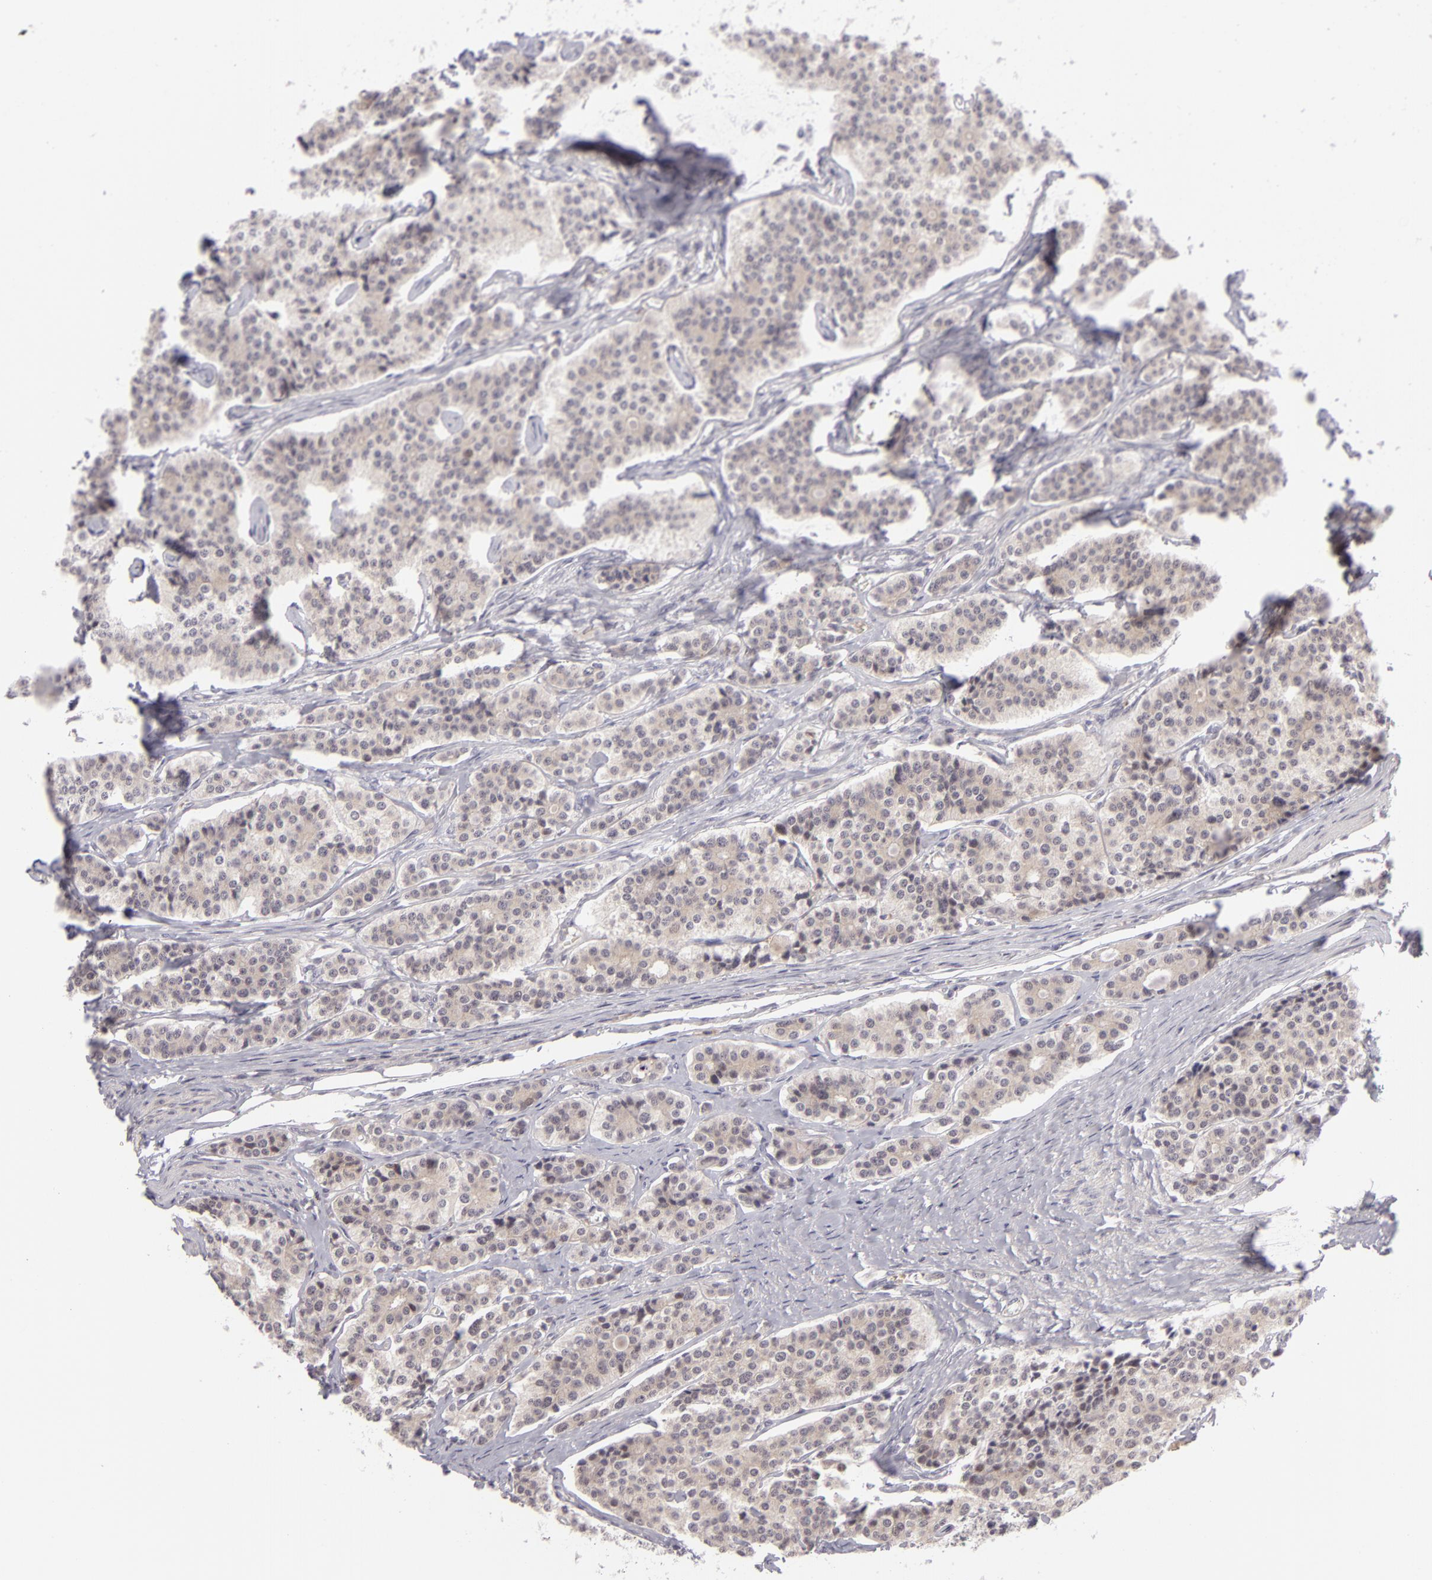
{"staining": {"intensity": "negative", "quantity": "none", "location": "none"}, "tissue": "carcinoid", "cell_type": "Tumor cells", "image_type": "cancer", "snomed": [{"axis": "morphology", "description": "Carcinoid, malignant, NOS"}, {"axis": "topography", "description": "Small intestine"}], "caption": "High power microscopy image of an IHC image of malignant carcinoid, revealing no significant expression in tumor cells.", "gene": "CTNNB1", "patient": {"sex": "male", "age": 63}}